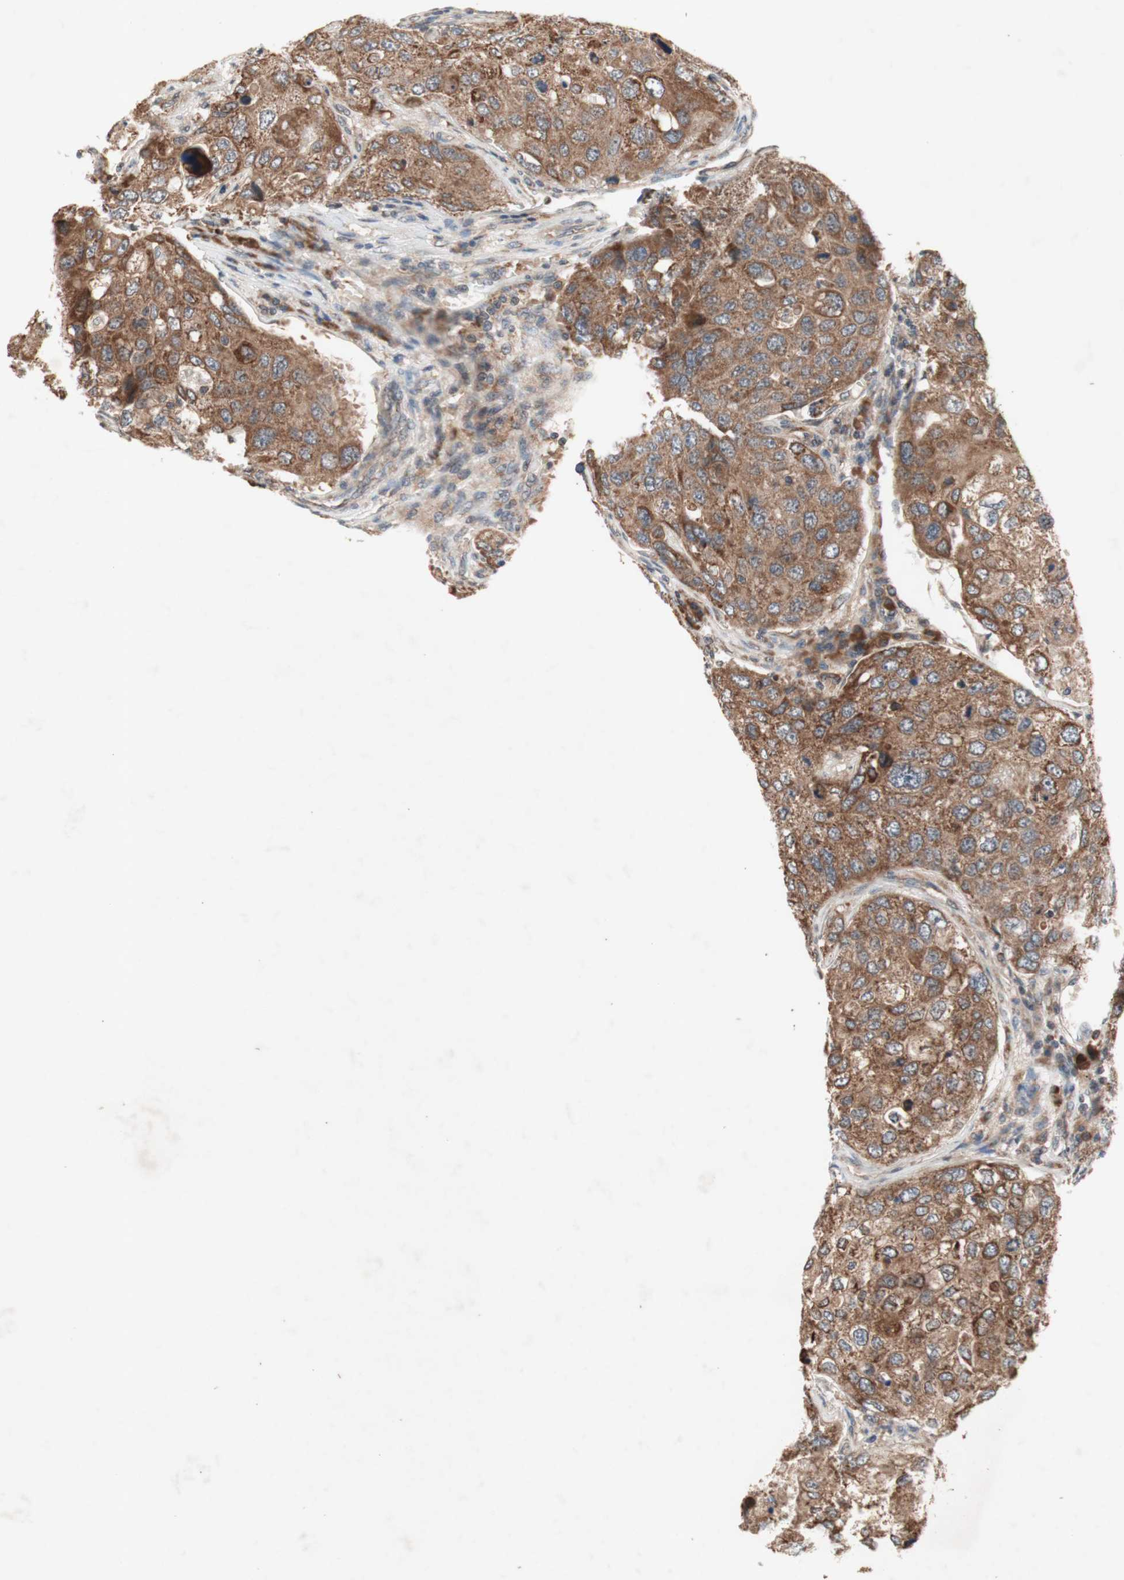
{"staining": {"intensity": "moderate", "quantity": ">75%", "location": "cytoplasmic/membranous"}, "tissue": "urothelial cancer", "cell_type": "Tumor cells", "image_type": "cancer", "snomed": [{"axis": "morphology", "description": "Urothelial carcinoma, High grade"}, {"axis": "topography", "description": "Lymph node"}, {"axis": "topography", "description": "Urinary bladder"}], "caption": "DAB (3,3'-diaminobenzidine) immunohistochemical staining of human urothelial cancer reveals moderate cytoplasmic/membranous protein expression in approximately >75% of tumor cells.", "gene": "DDOST", "patient": {"sex": "male", "age": 51}}